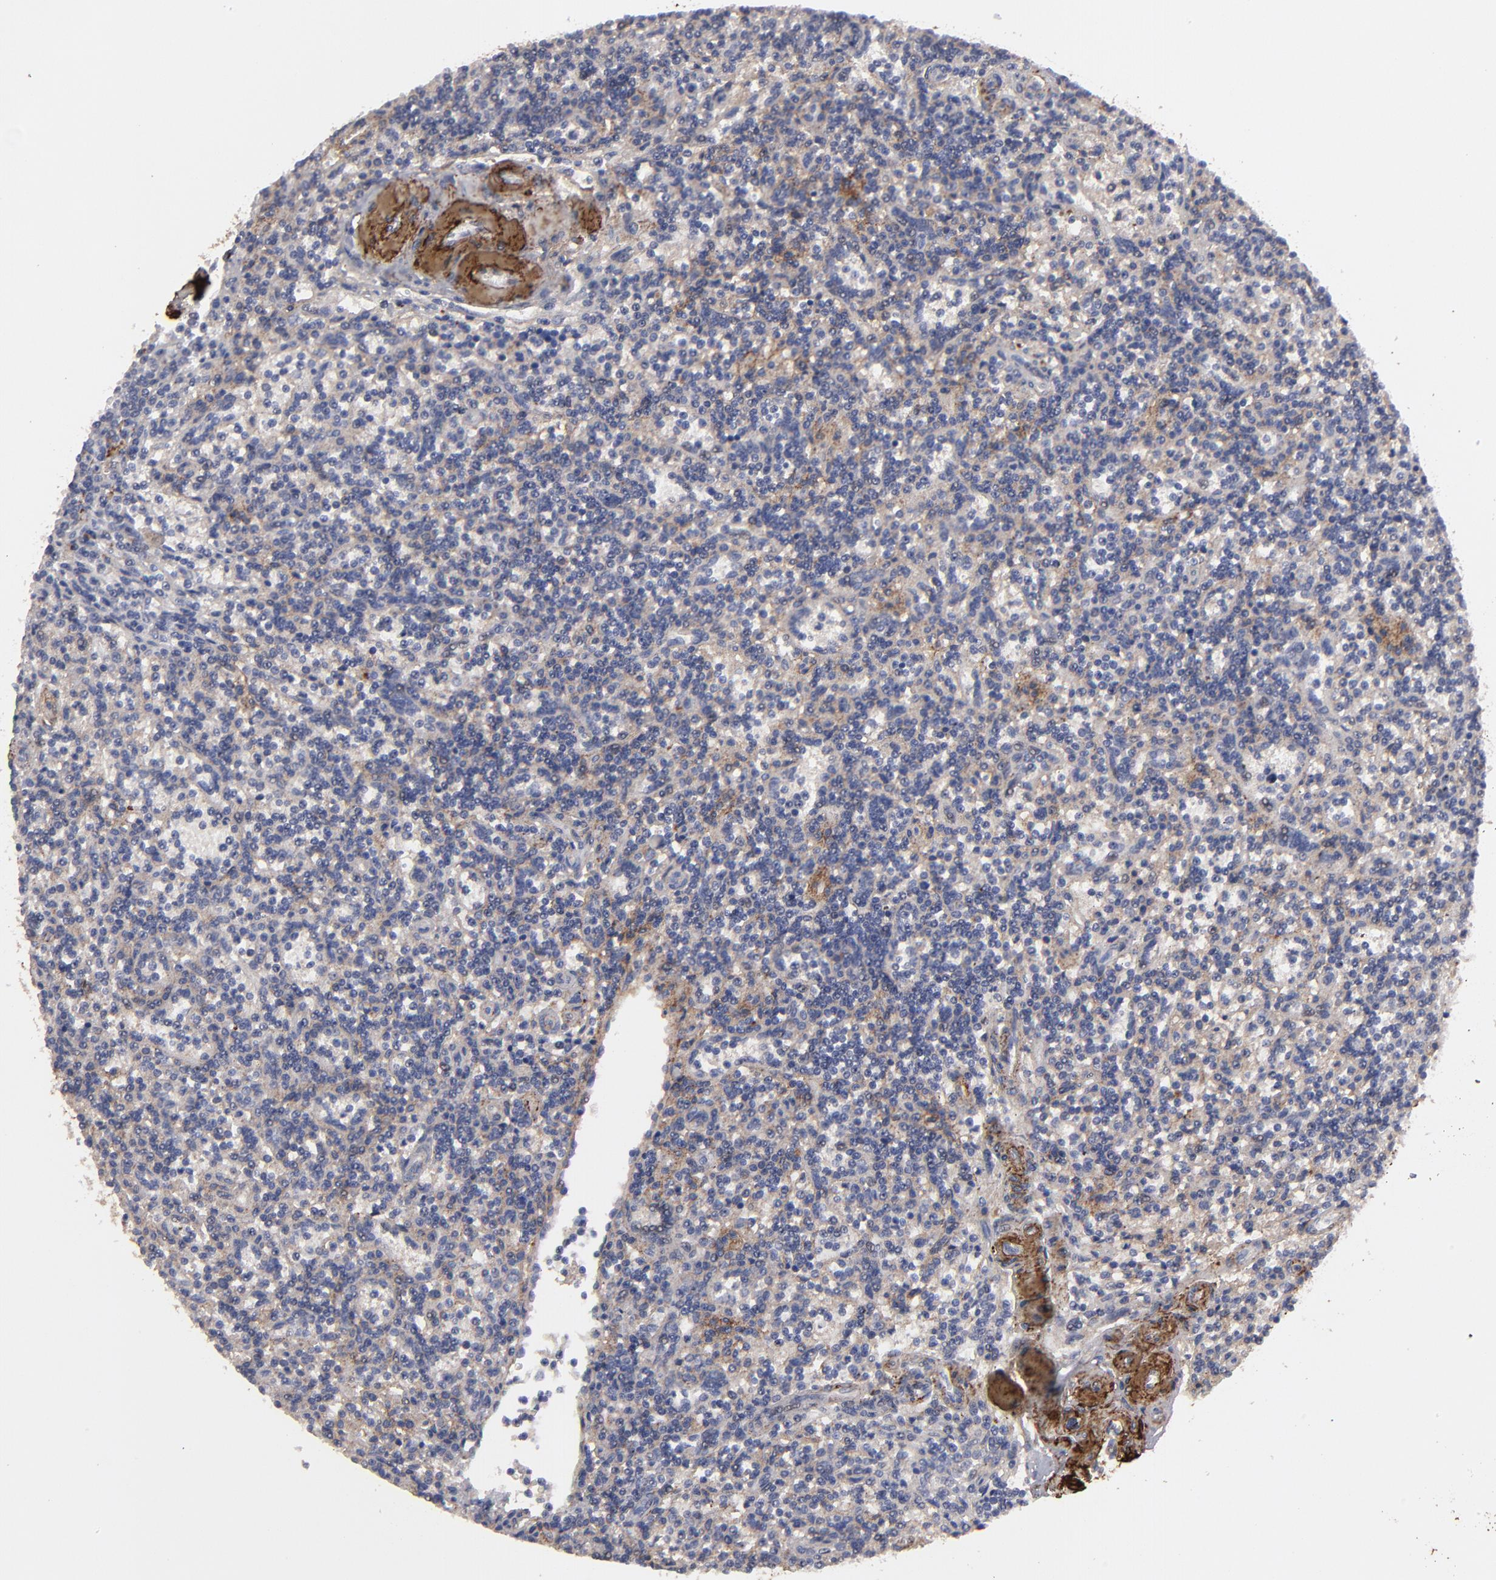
{"staining": {"intensity": "negative", "quantity": "none", "location": "none"}, "tissue": "lymphoma", "cell_type": "Tumor cells", "image_type": "cancer", "snomed": [{"axis": "morphology", "description": "Malignant lymphoma, non-Hodgkin's type, Low grade"}, {"axis": "topography", "description": "Spleen"}], "caption": "This histopathology image is of lymphoma stained with immunohistochemistry to label a protein in brown with the nuclei are counter-stained blue. There is no expression in tumor cells. (DAB (3,3'-diaminobenzidine) immunohistochemistry with hematoxylin counter stain).", "gene": "GPM6B", "patient": {"sex": "male", "age": 73}}